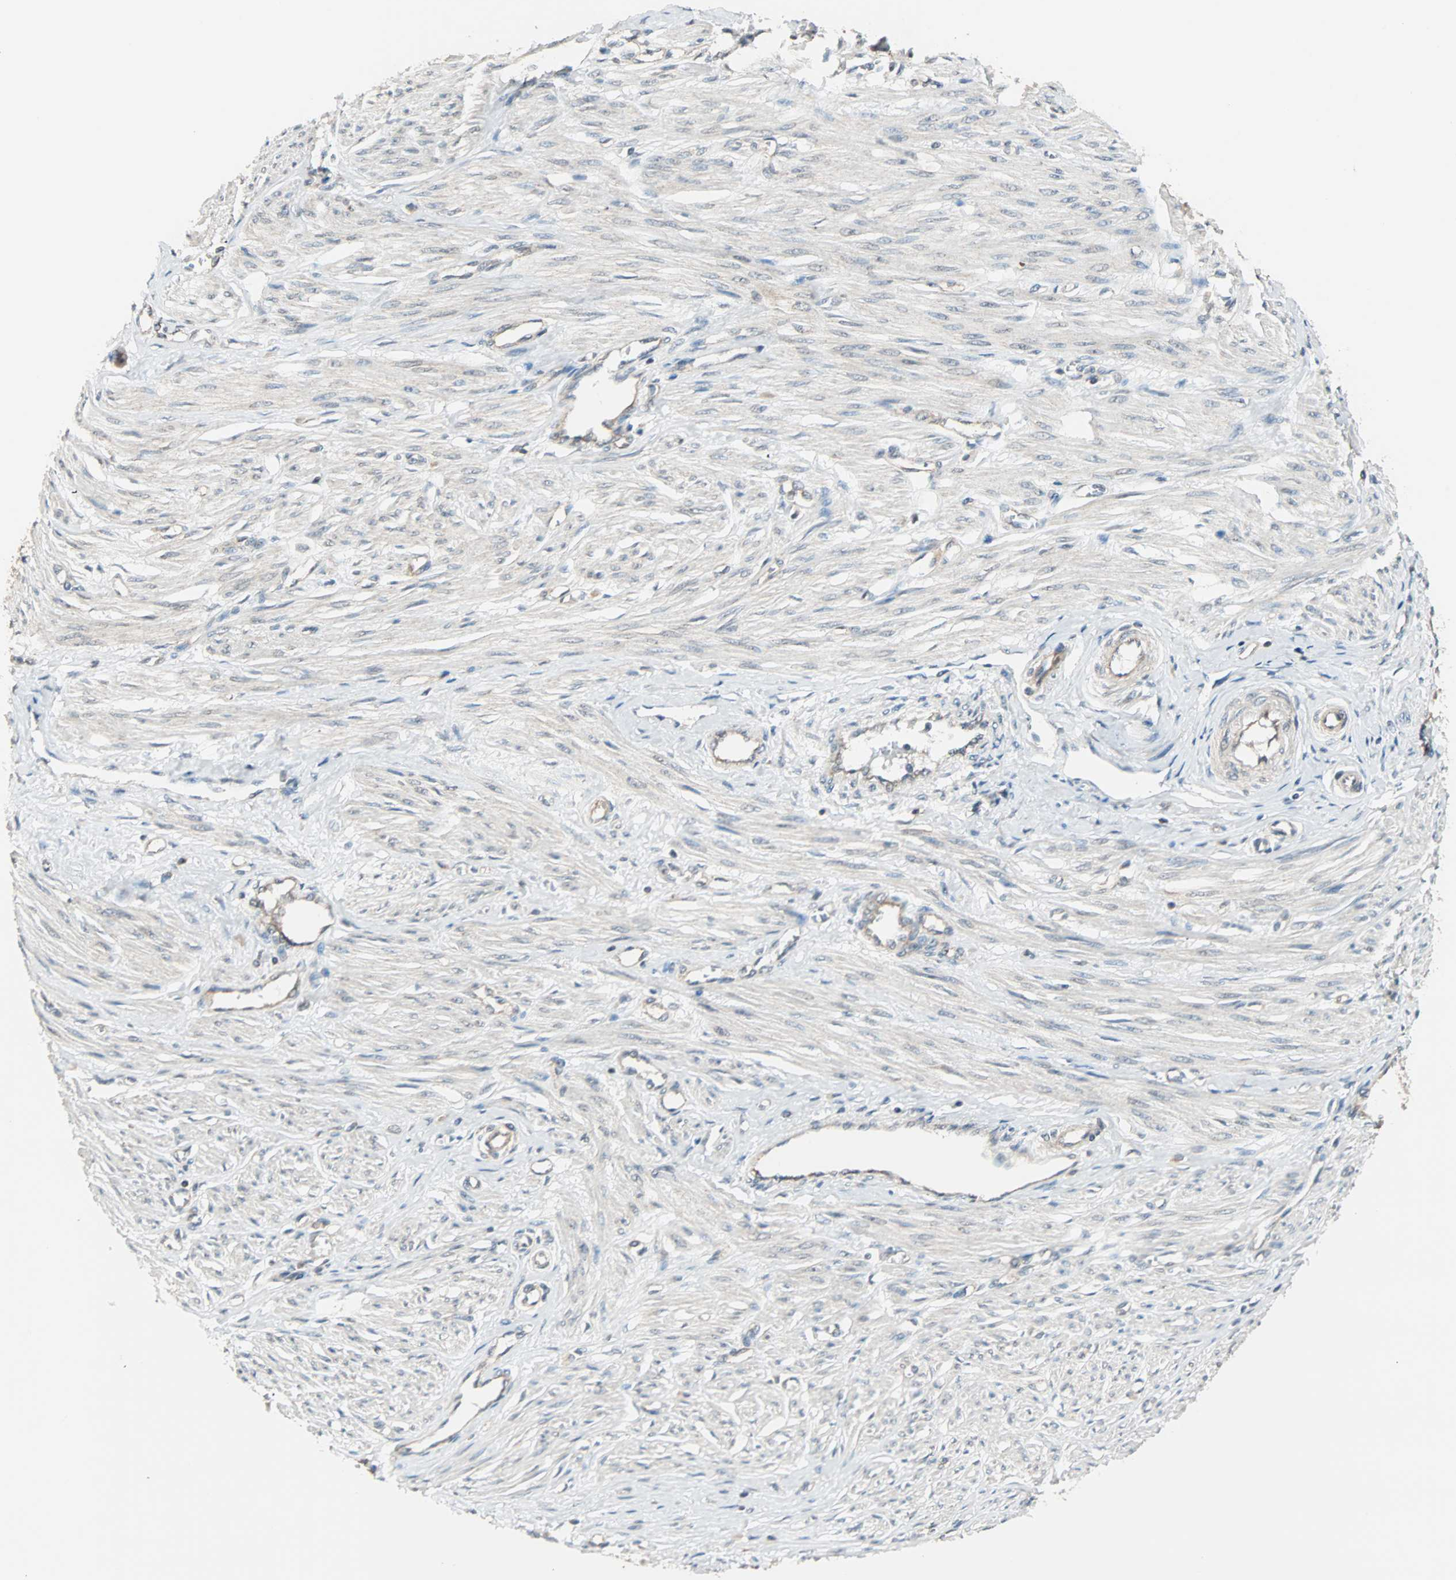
{"staining": {"intensity": "negative", "quantity": "none", "location": "none"}, "tissue": "smooth muscle", "cell_type": "Smooth muscle cells", "image_type": "normal", "snomed": [{"axis": "morphology", "description": "Normal tissue, NOS"}, {"axis": "topography", "description": "Smooth muscle"}, {"axis": "topography", "description": "Uterus"}], "caption": "This is an immunohistochemistry histopathology image of normal smooth muscle. There is no expression in smooth muscle cells.", "gene": "MAP3K21", "patient": {"sex": "female", "age": 39}}